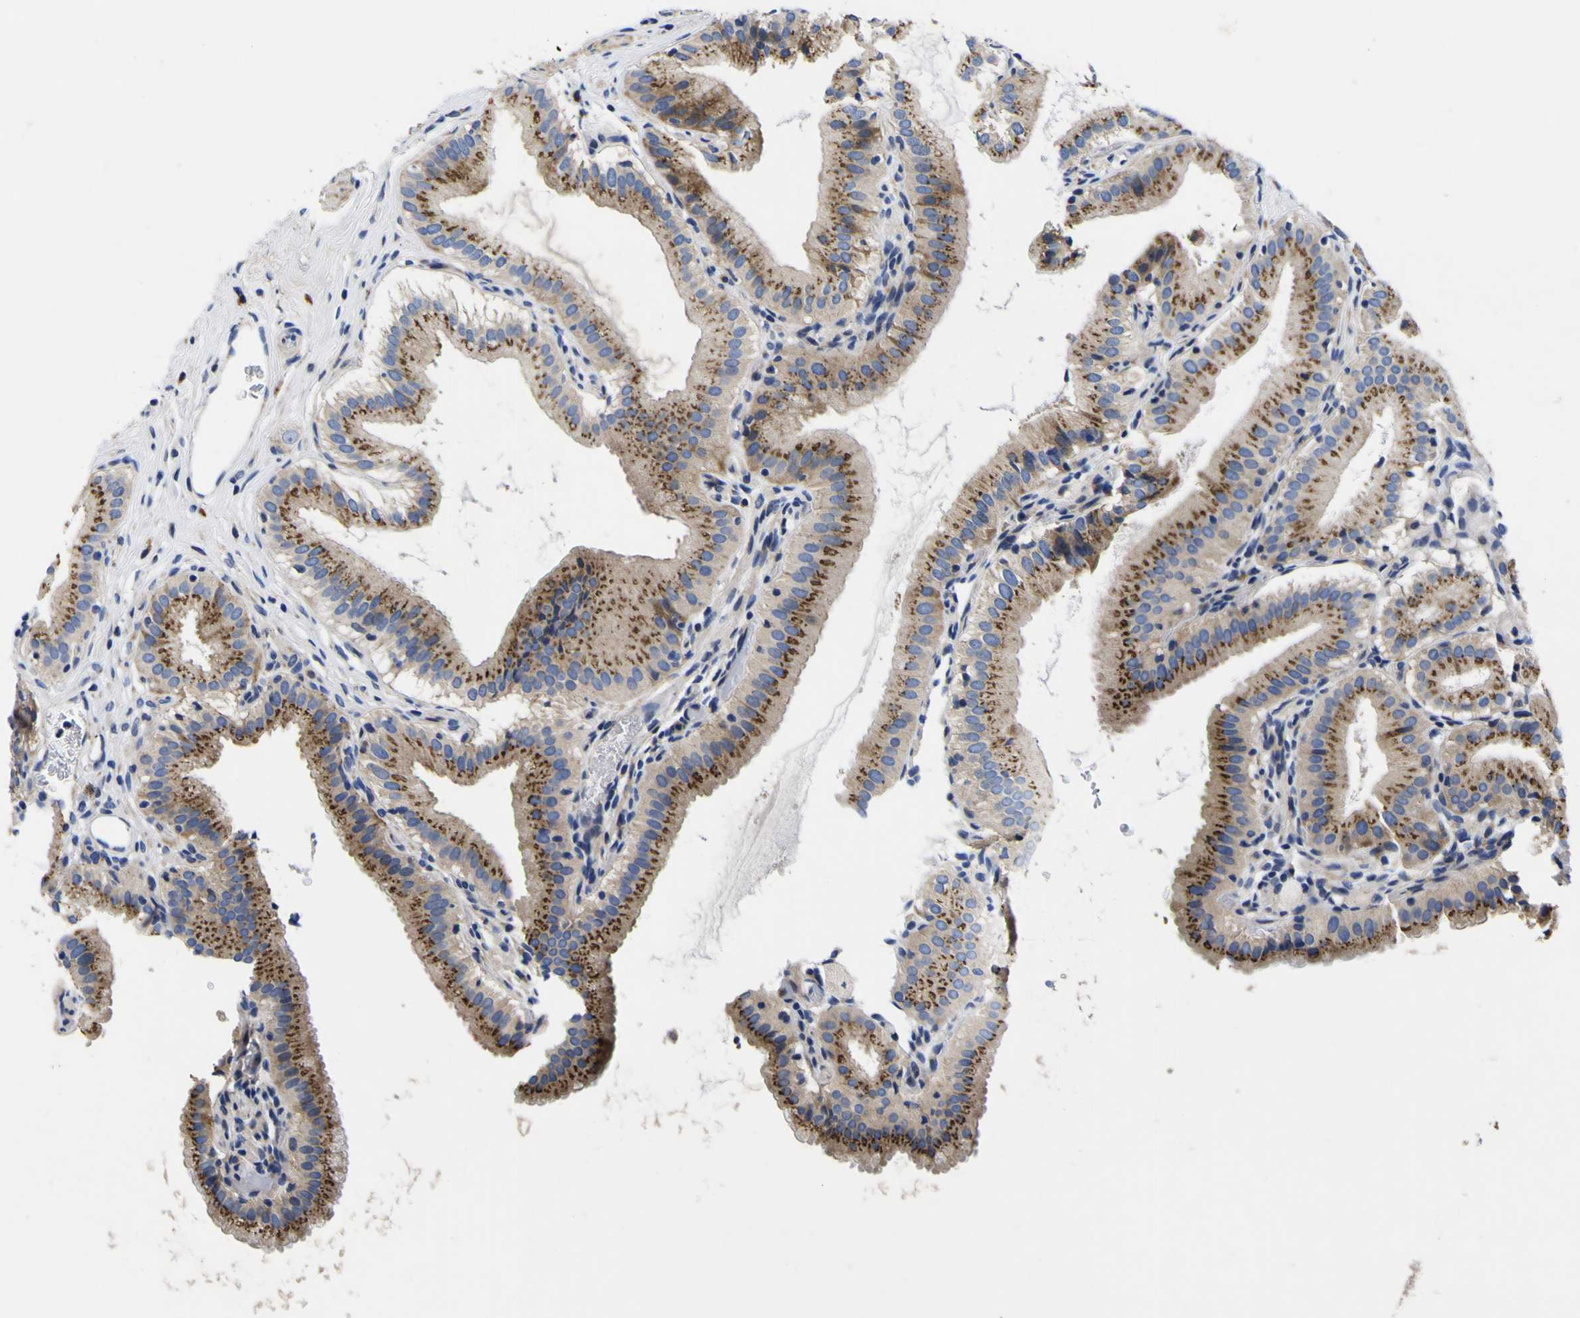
{"staining": {"intensity": "strong", "quantity": ">75%", "location": "cytoplasmic/membranous"}, "tissue": "gallbladder", "cell_type": "Glandular cells", "image_type": "normal", "snomed": [{"axis": "morphology", "description": "Normal tissue, NOS"}, {"axis": "topography", "description": "Gallbladder"}], "caption": "Normal gallbladder was stained to show a protein in brown. There is high levels of strong cytoplasmic/membranous positivity in approximately >75% of glandular cells.", "gene": "COA1", "patient": {"sex": "male", "age": 54}}